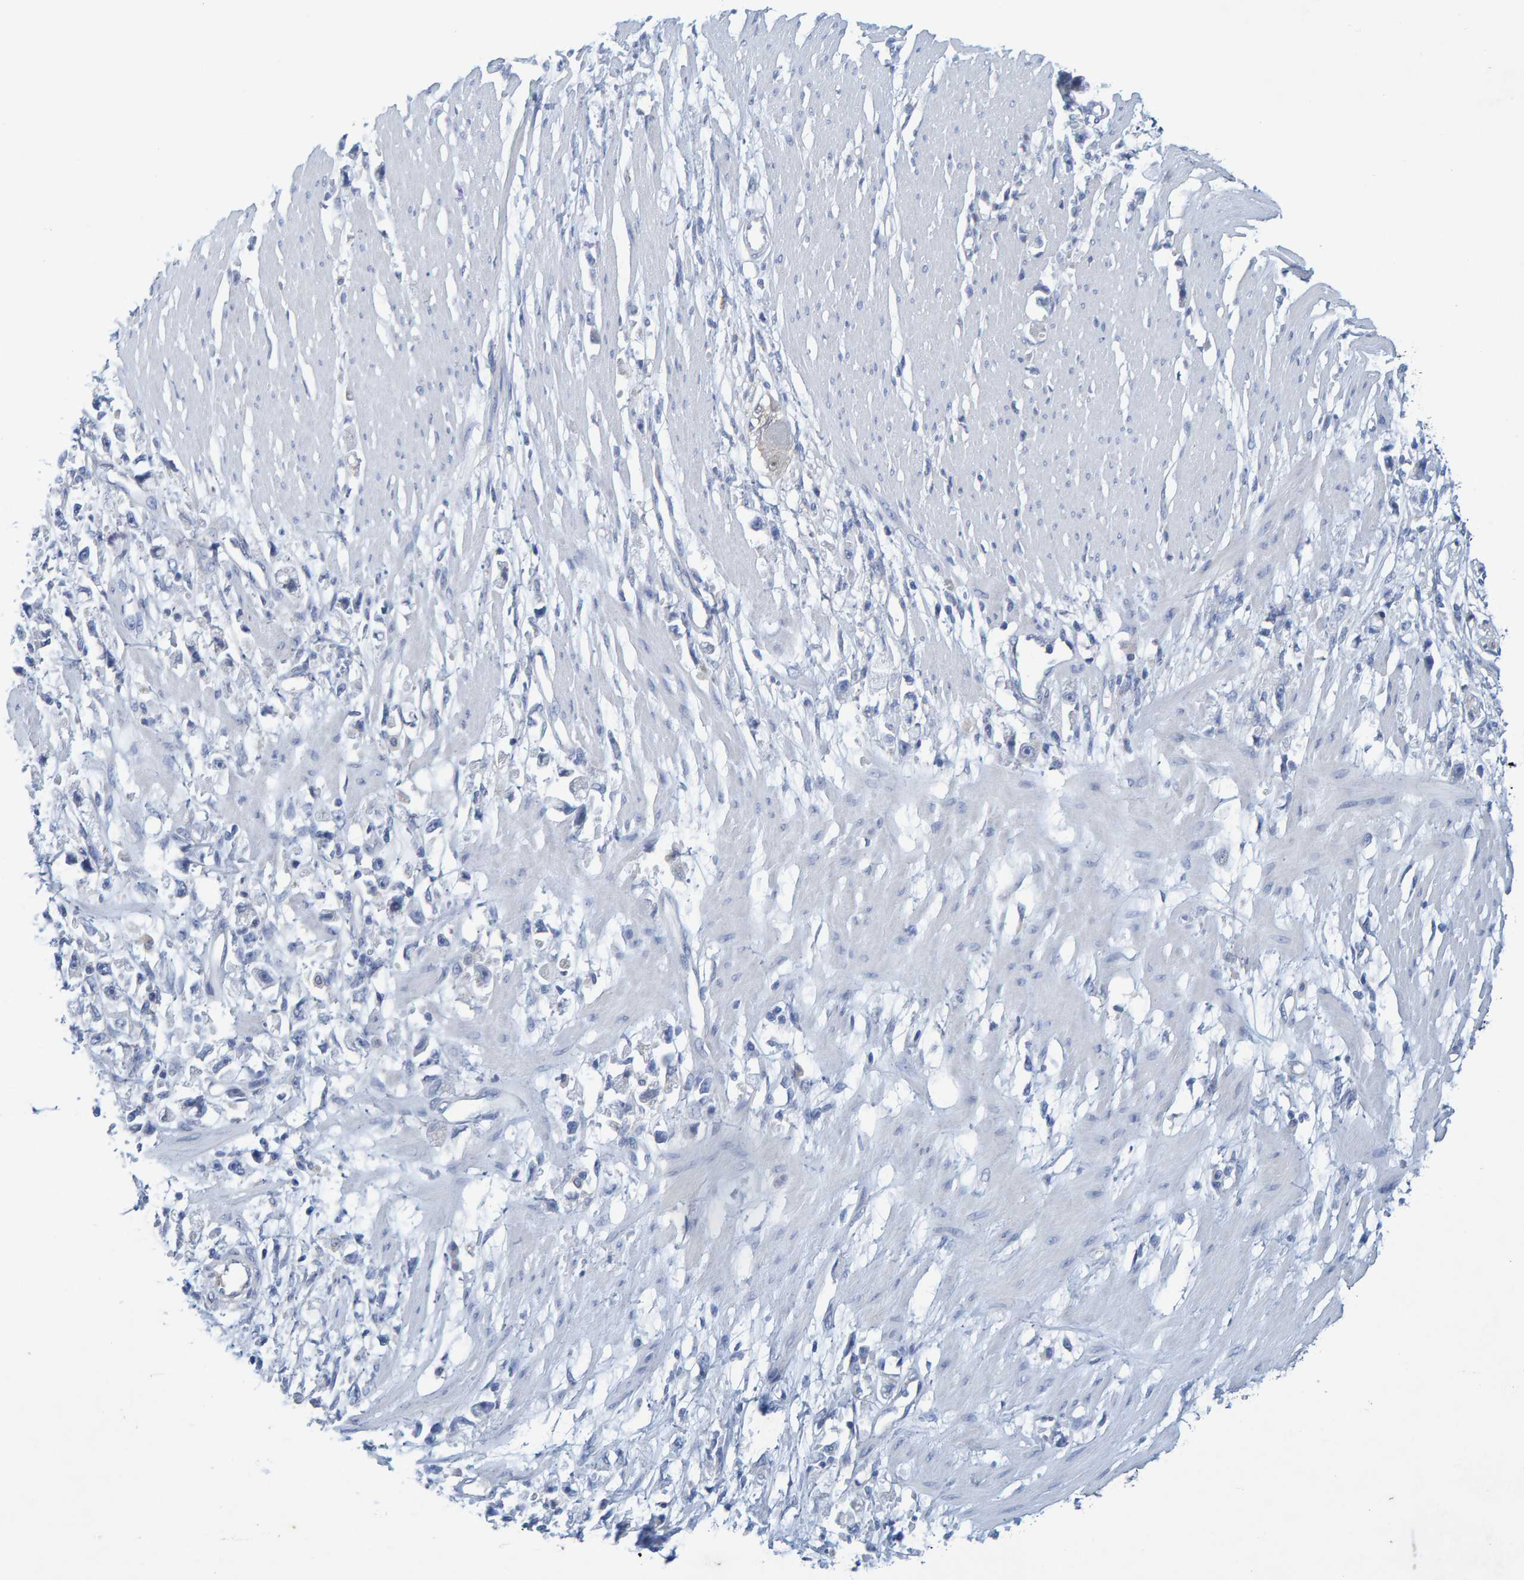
{"staining": {"intensity": "negative", "quantity": "none", "location": "none"}, "tissue": "stomach cancer", "cell_type": "Tumor cells", "image_type": "cancer", "snomed": [{"axis": "morphology", "description": "Adenocarcinoma, NOS"}, {"axis": "topography", "description": "Stomach"}], "caption": "Tumor cells show no significant staining in adenocarcinoma (stomach). (DAB immunohistochemistry, high magnification).", "gene": "ALAD", "patient": {"sex": "female", "age": 59}}